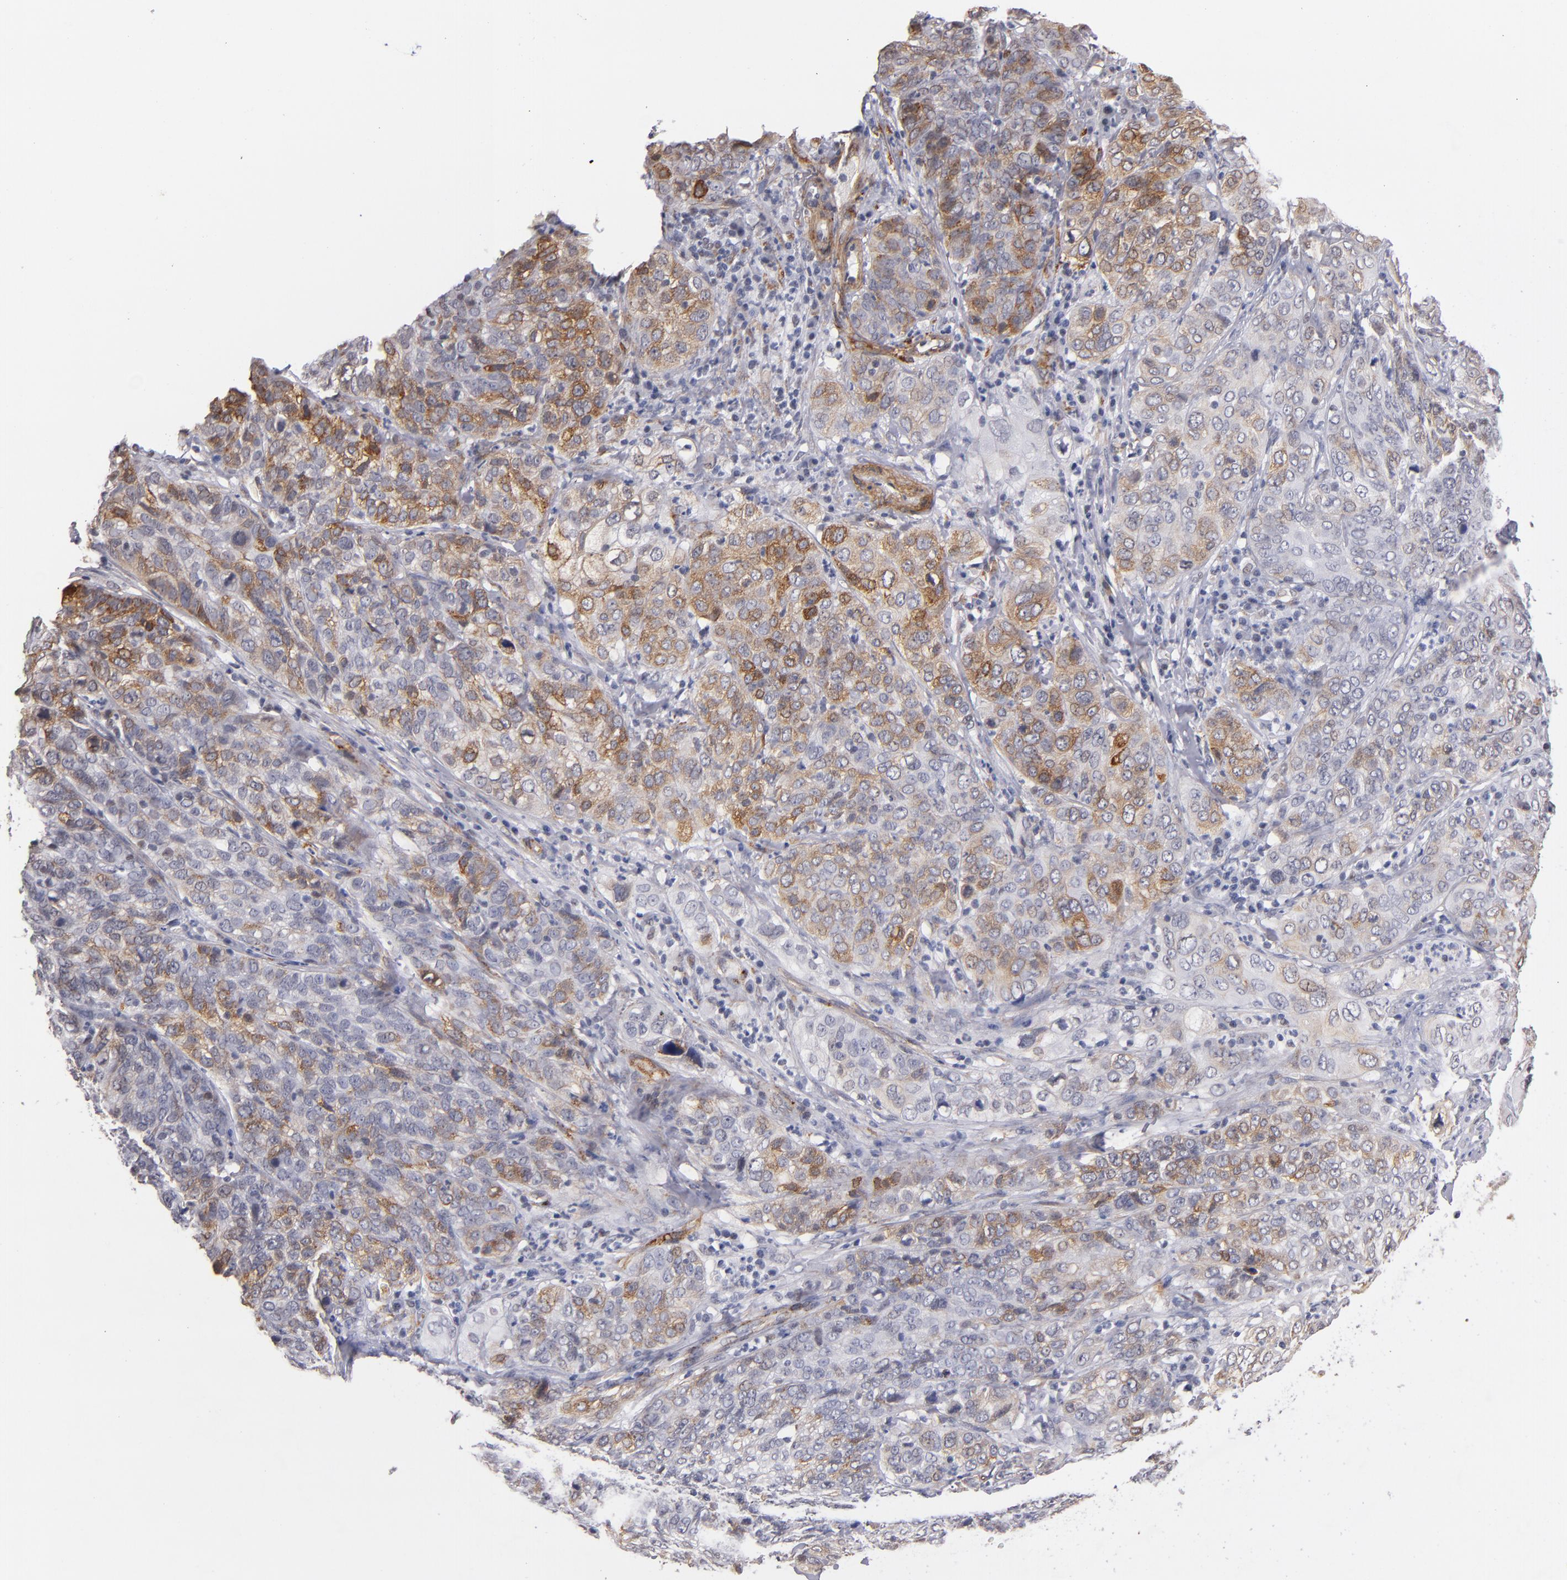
{"staining": {"intensity": "moderate", "quantity": "25%-75%", "location": "cytoplasmic/membranous"}, "tissue": "cervical cancer", "cell_type": "Tumor cells", "image_type": "cancer", "snomed": [{"axis": "morphology", "description": "Squamous cell carcinoma, NOS"}, {"axis": "topography", "description": "Cervix"}], "caption": "Cervical cancer stained with a brown dye reveals moderate cytoplasmic/membranous positive expression in about 25%-75% of tumor cells.", "gene": "LAMC1", "patient": {"sex": "female", "age": 38}}